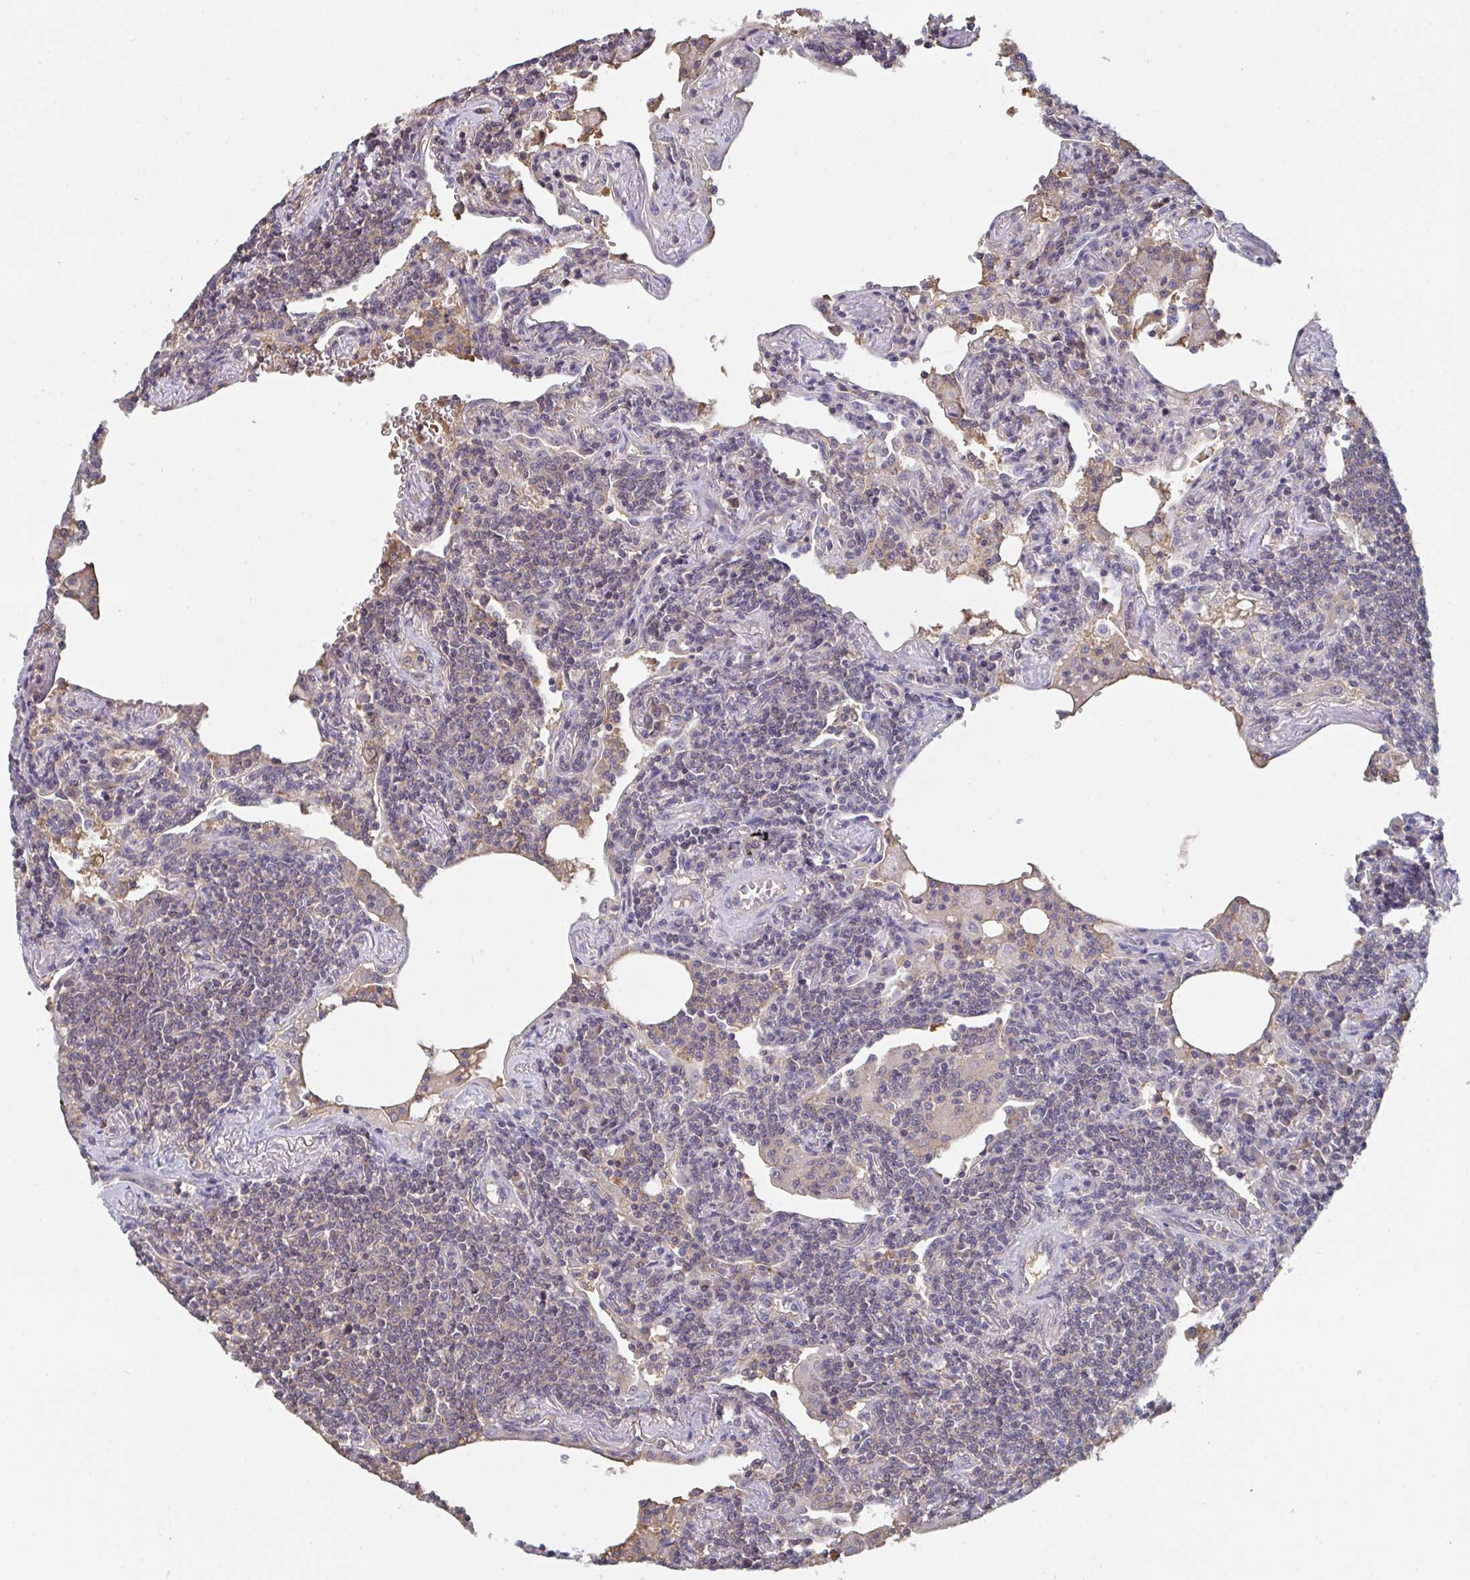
{"staining": {"intensity": "weak", "quantity": "25%-75%", "location": "cytoplasmic/membranous"}, "tissue": "lymphoma", "cell_type": "Tumor cells", "image_type": "cancer", "snomed": [{"axis": "morphology", "description": "Malignant lymphoma, non-Hodgkin's type, Low grade"}, {"axis": "topography", "description": "Lung"}], "caption": "Tumor cells display weak cytoplasmic/membranous positivity in about 25%-75% of cells in malignant lymphoma, non-Hodgkin's type (low-grade).", "gene": "TTC9C", "patient": {"sex": "female", "age": 71}}